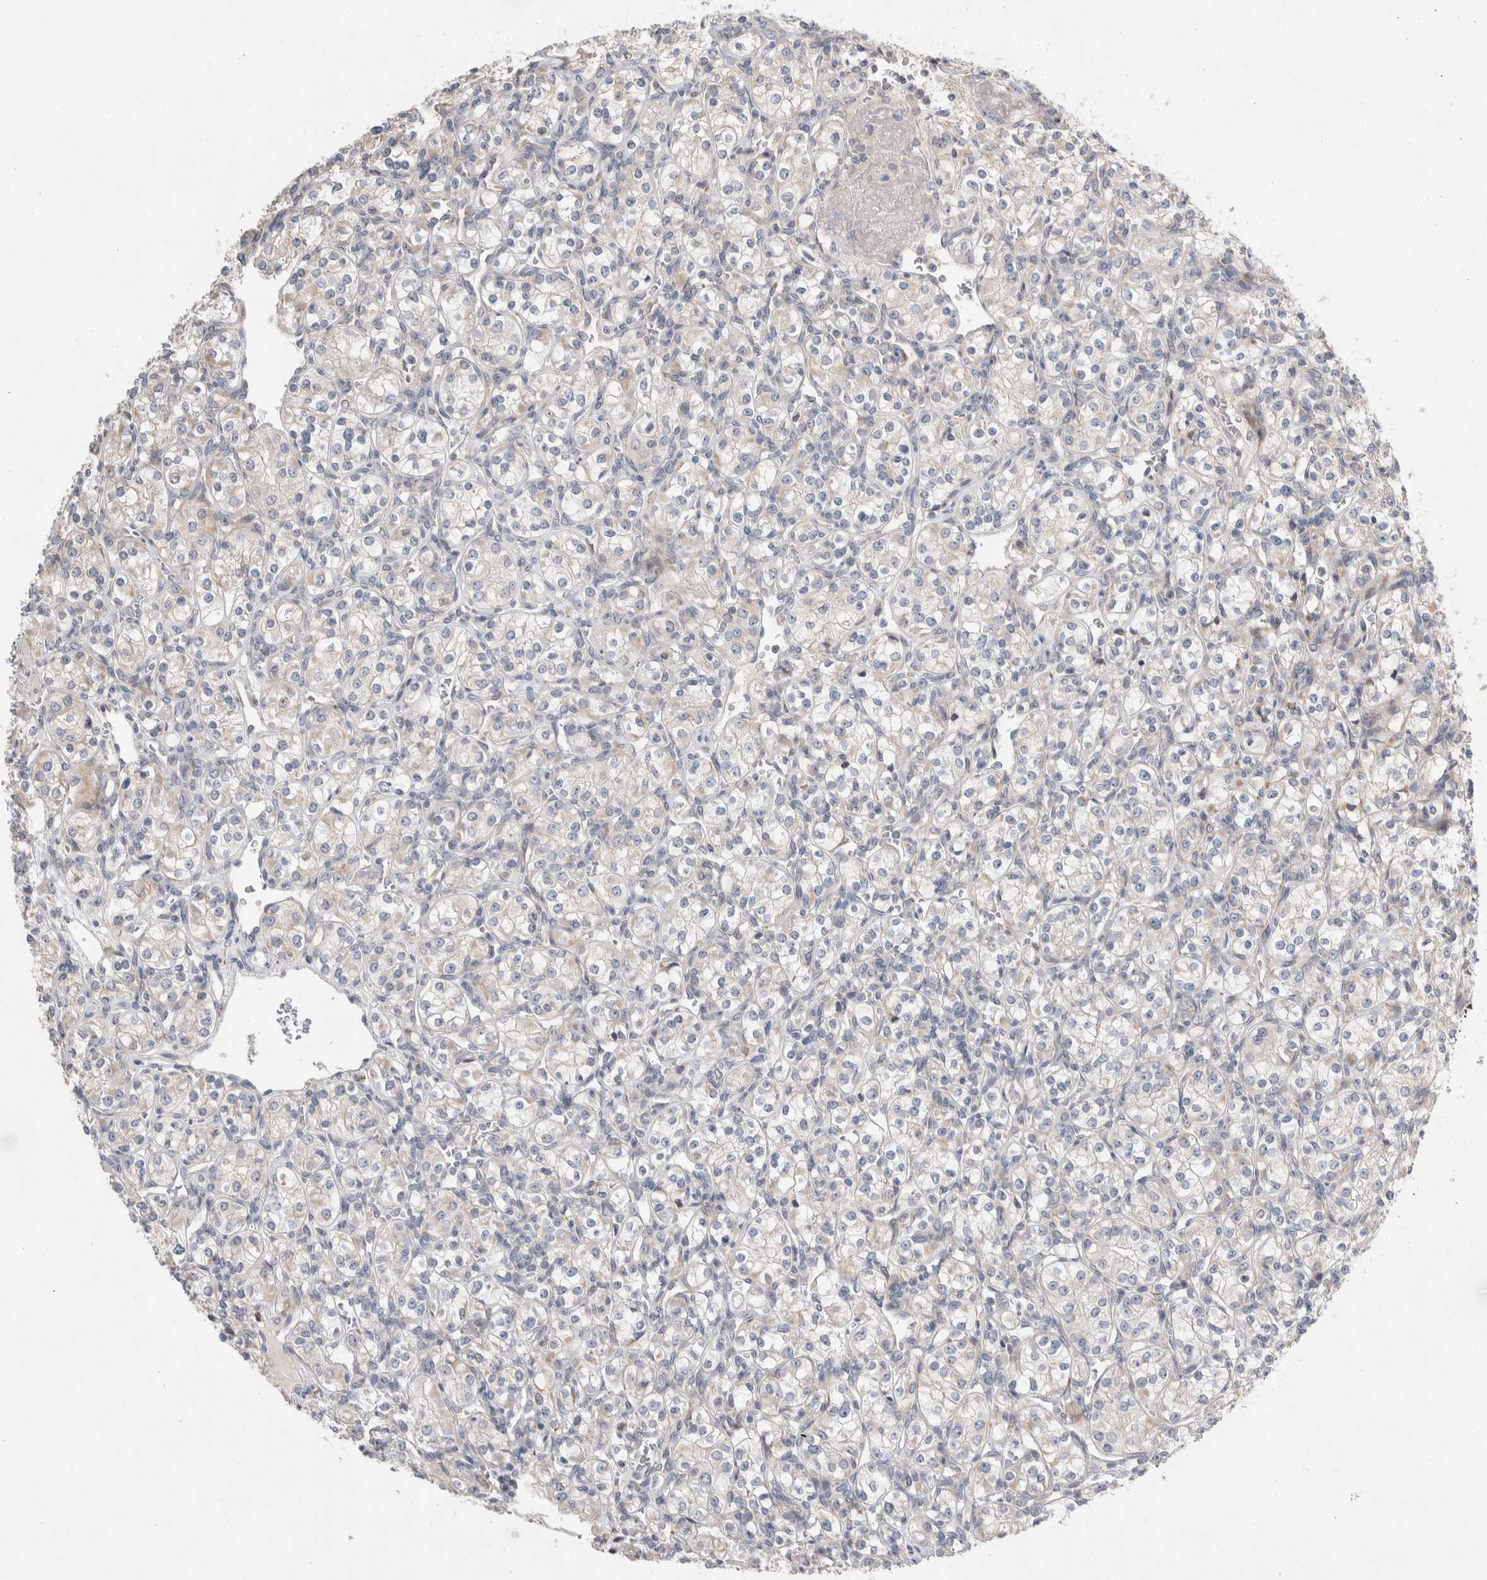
{"staining": {"intensity": "negative", "quantity": "none", "location": "none"}, "tissue": "renal cancer", "cell_type": "Tumor cells", "image_type": "cancer", "snomed": [{"axis": "morphology", "description": "Adenocarcinoma, NOS"}, {"axis": "topography", "description": "Kidney"}], "caption": "Photomicrograph shows no significant protein staining in tumor cells of renal adenocarcinoma. (IHC, brightfield microscopy, high magnification).", "gene": "TRMT9B", "patient": {"sex": "male", "age": 77}}